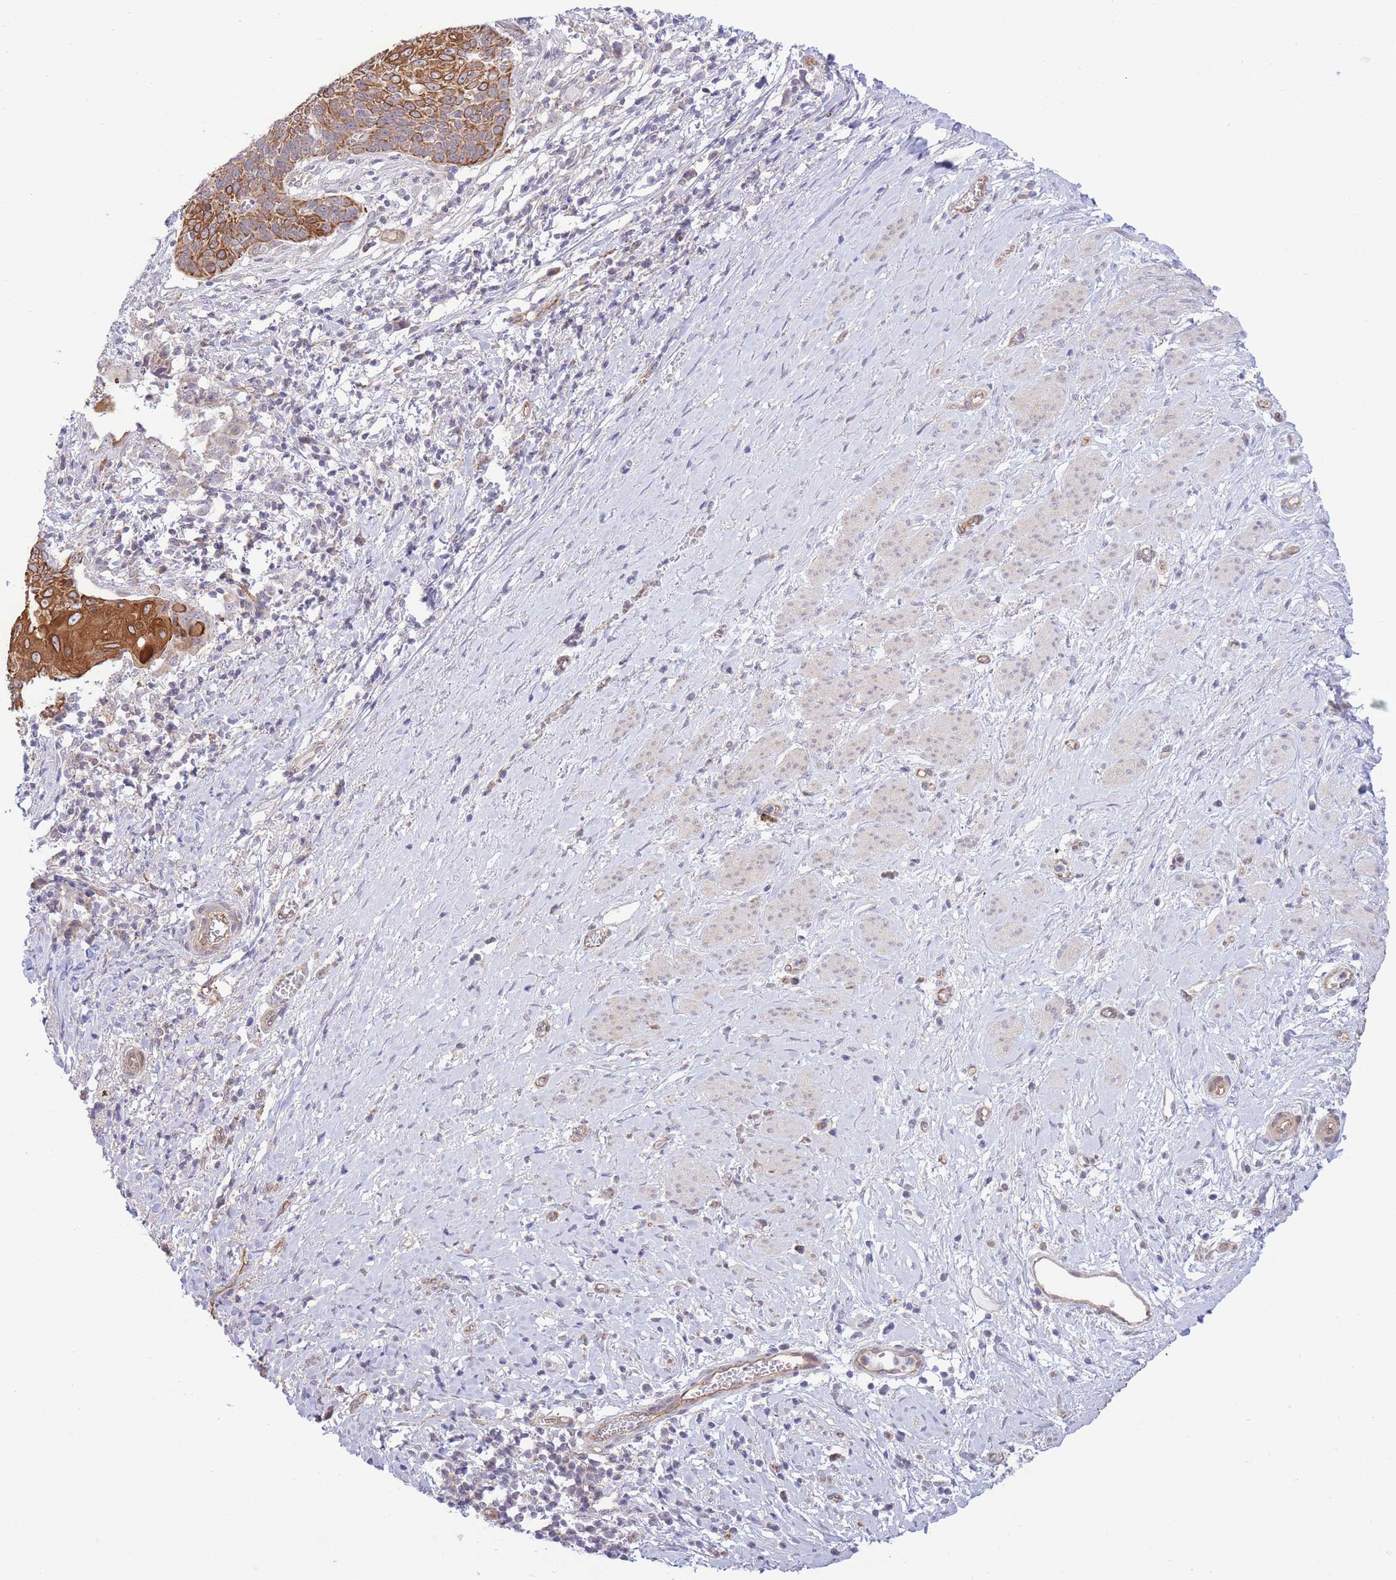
{"staining": {"intensity": "strong", "quantity": ">75%", "location": "cytoplasmic/membranous"}, "tissue": "cervical cancer", "cell_type": "Tumor cells", "image_type": "cancer", "snomed": [{"axis": "morphology", "description": "Squamous cell carcinoma, NOS"}, {"axis": "topography", "description": "Cervix"}], "caption": "This photomicrograph exhibits cervical cancer (squamous cell carcinoma) stained with immunohistochemistry (IHC) to label a protein in brown. The cytoplasmic/membranous of tumor cells show strong positivity for the protein. Nuclei are counter-stained blue.", "gene": "MRPS31", "patient": {"sex": "female", "age": 39}}